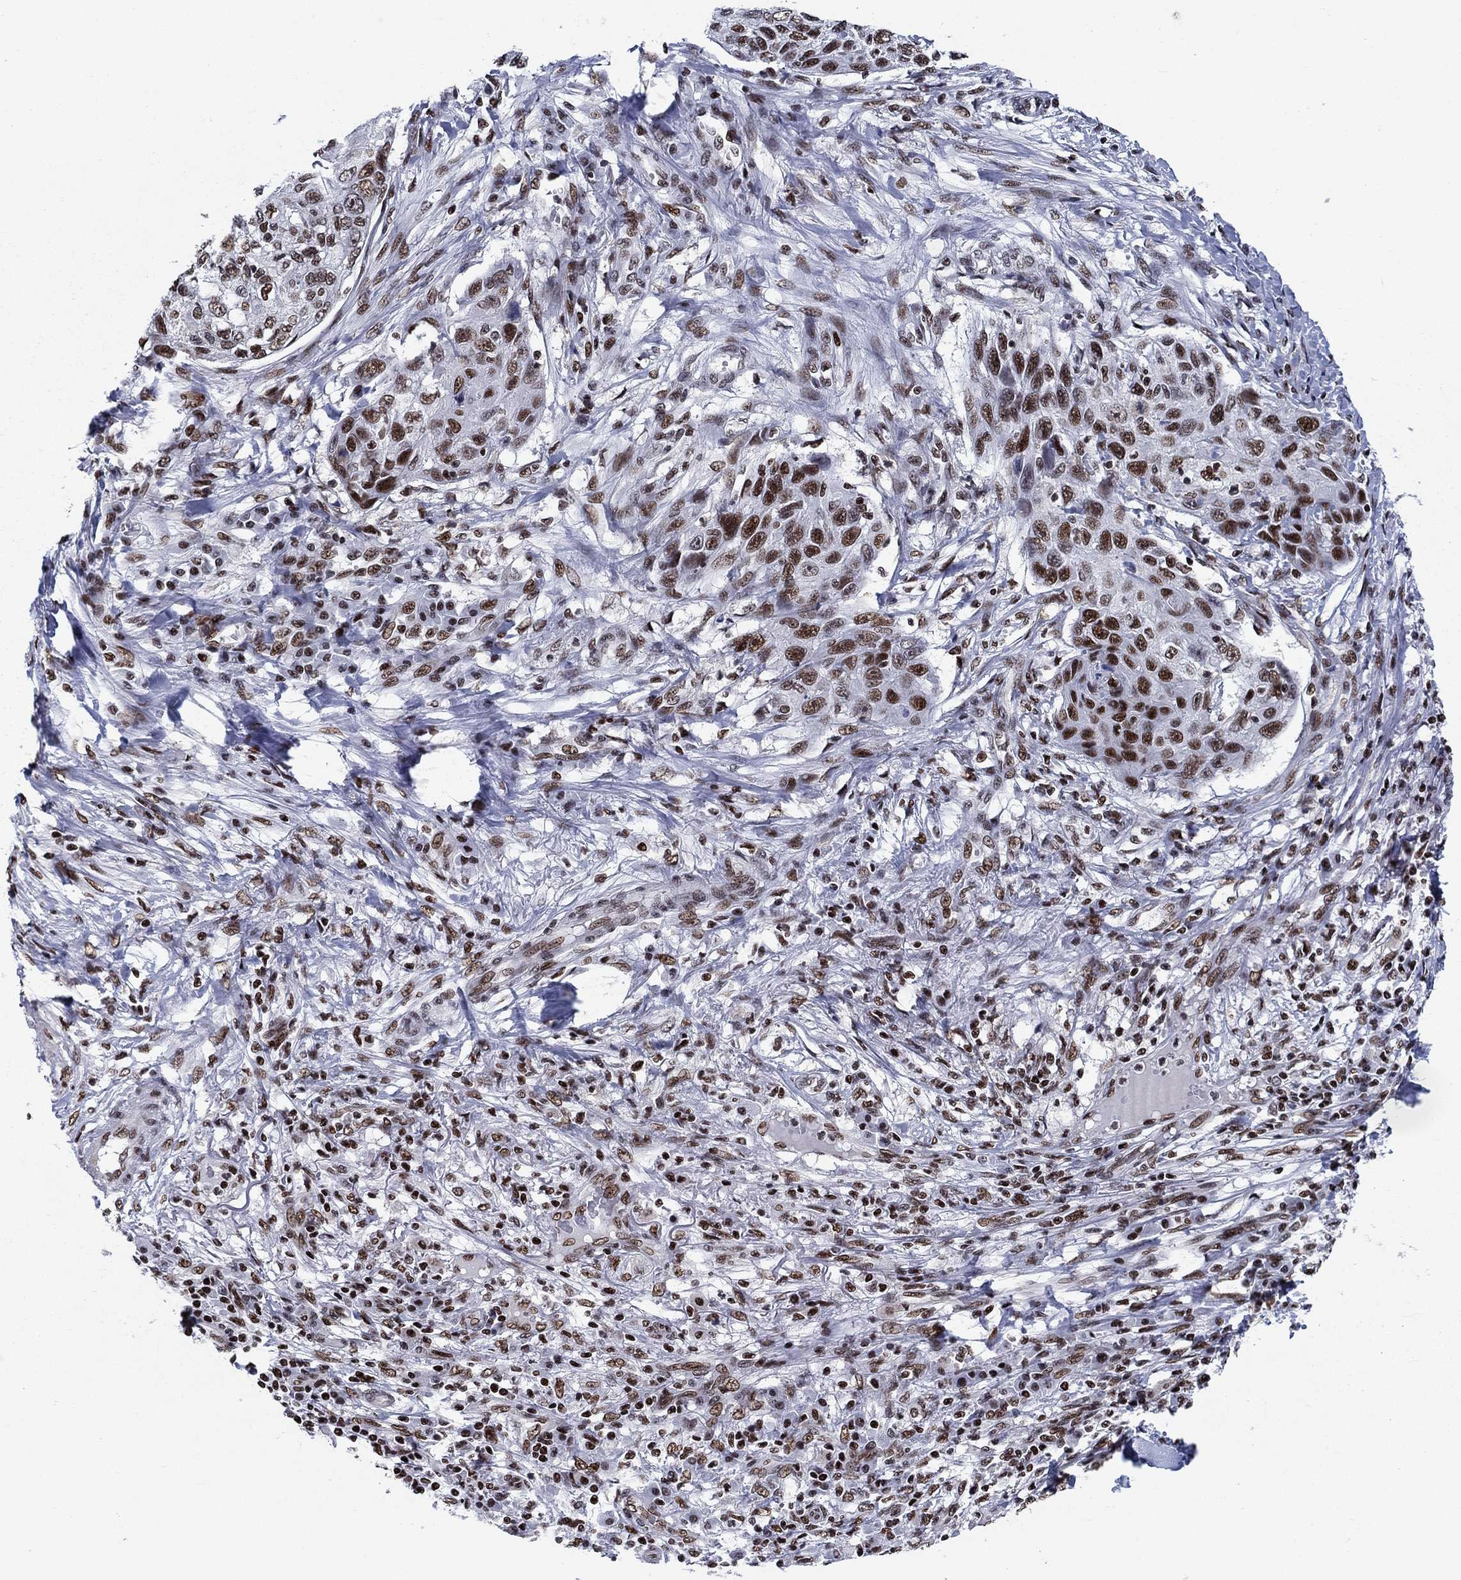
{"staining": {"intensity": "strong", "quantity": "<25%", "location": "nuclear"}, "tissue": "skin cancer", "cell_type": "Tumor cells", "image_type": "cancer", "snomed": [{"axis": "morphology", "description": "Squamous cell carcinoma, NOS"}, {"axis": "topography", "description": "Skin"}], "caption": "Immunohistochemical staining of squamous cell carcinoma (skin) displays strong nuclear protein staining in about <25% of tumor cells.", "gene": "RPRD1B", "patient": {"sex": "male", "age": 92}}